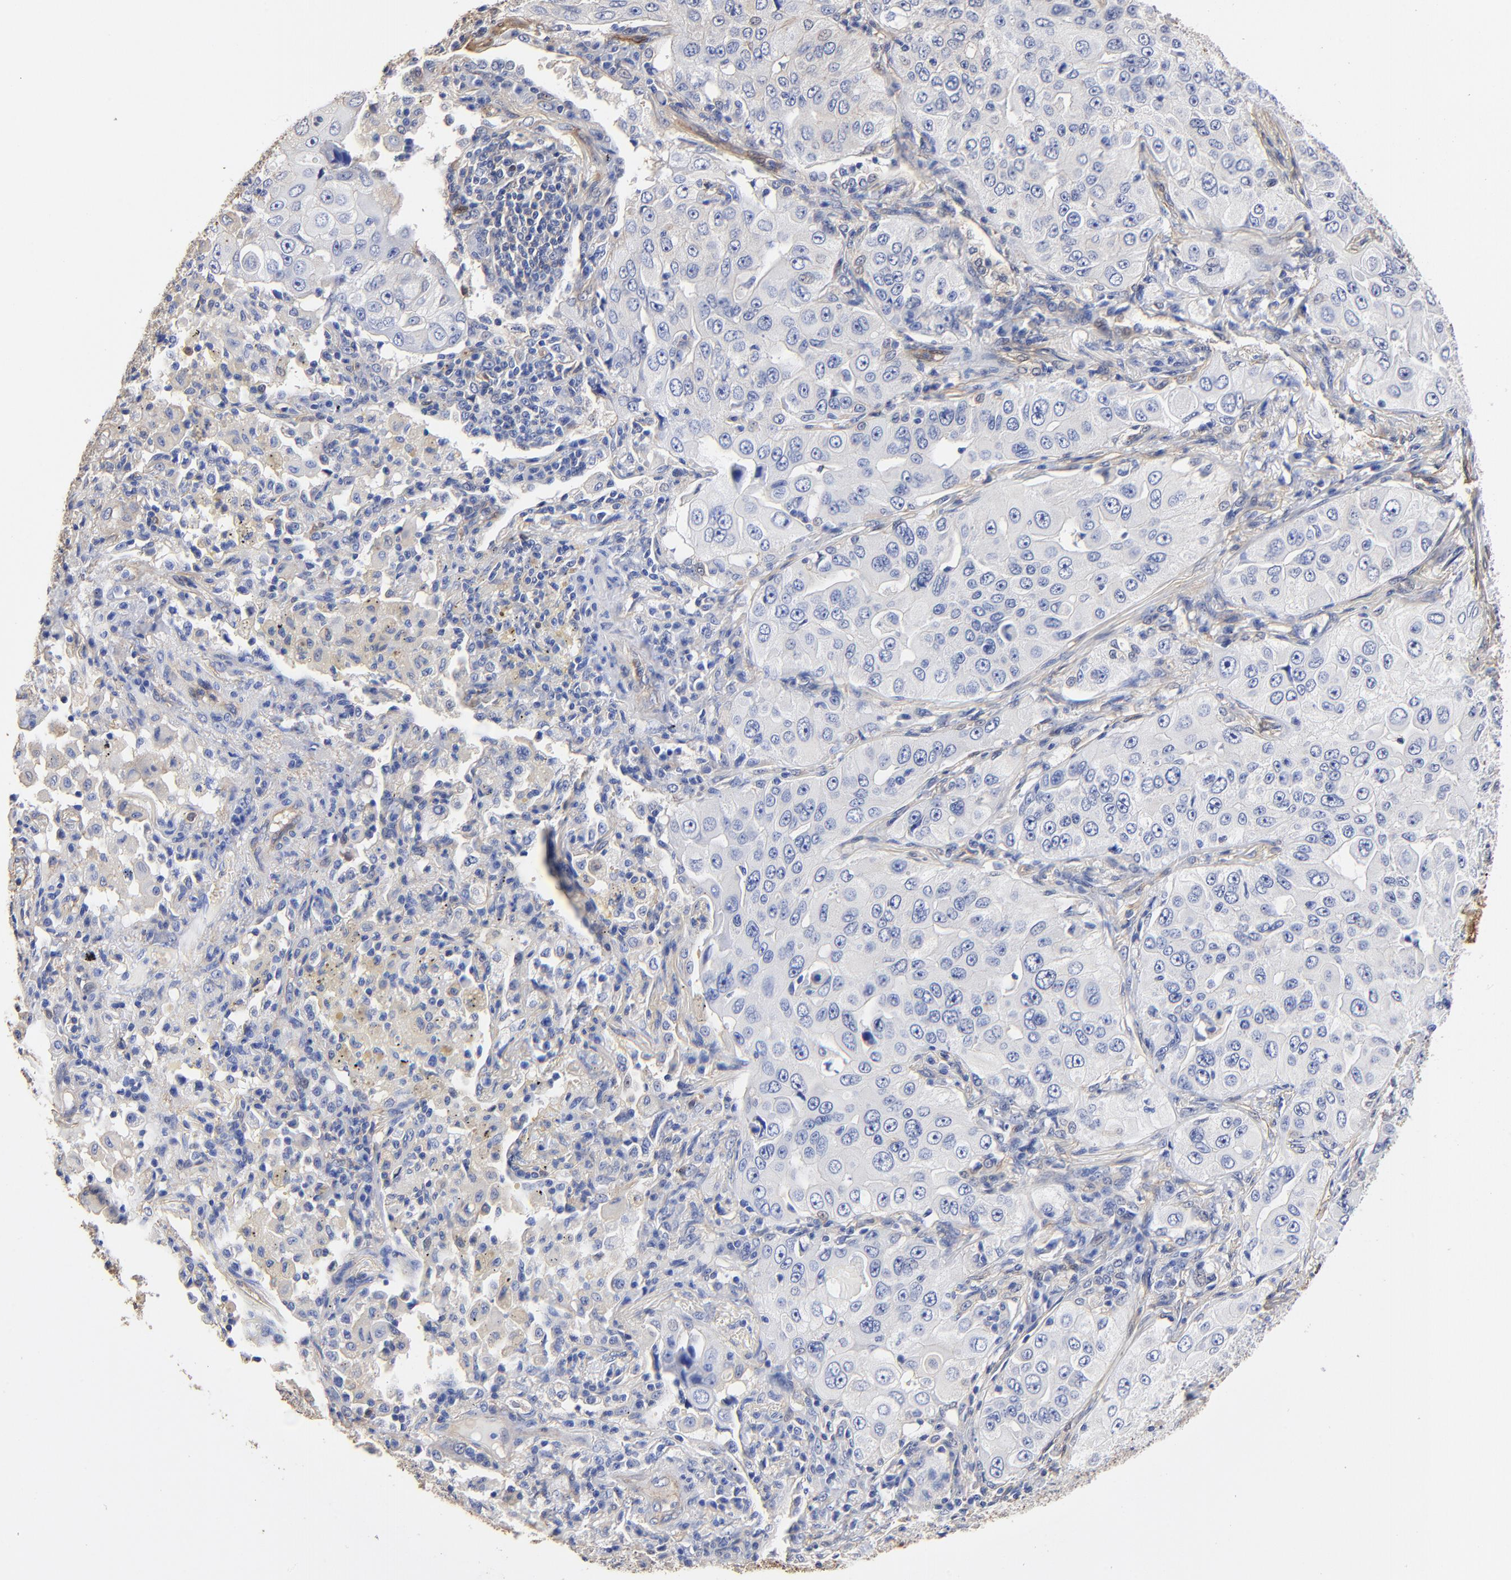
{"staining": {"intensity": "negative", "quantity": "none", "location": "none"}, "tissue": "lung cancer", "cell_type": "Tumor cells", "image_type": "cancer", "snomed": [{"axis": "morphology", "description": "Adenocarcinoma, NOS"}, {"axis": "topography", "description": "Lung"}], "caption": "Immunohistochemistry (IHC) histopathology image of neoplastic tissue: human lung cancer (adenocarcinoma) stained with DAB shows no significant protein positivity in tumor cells.", "gene": "TAGLN2", "patient": {"sex": "male", "age": 84}}